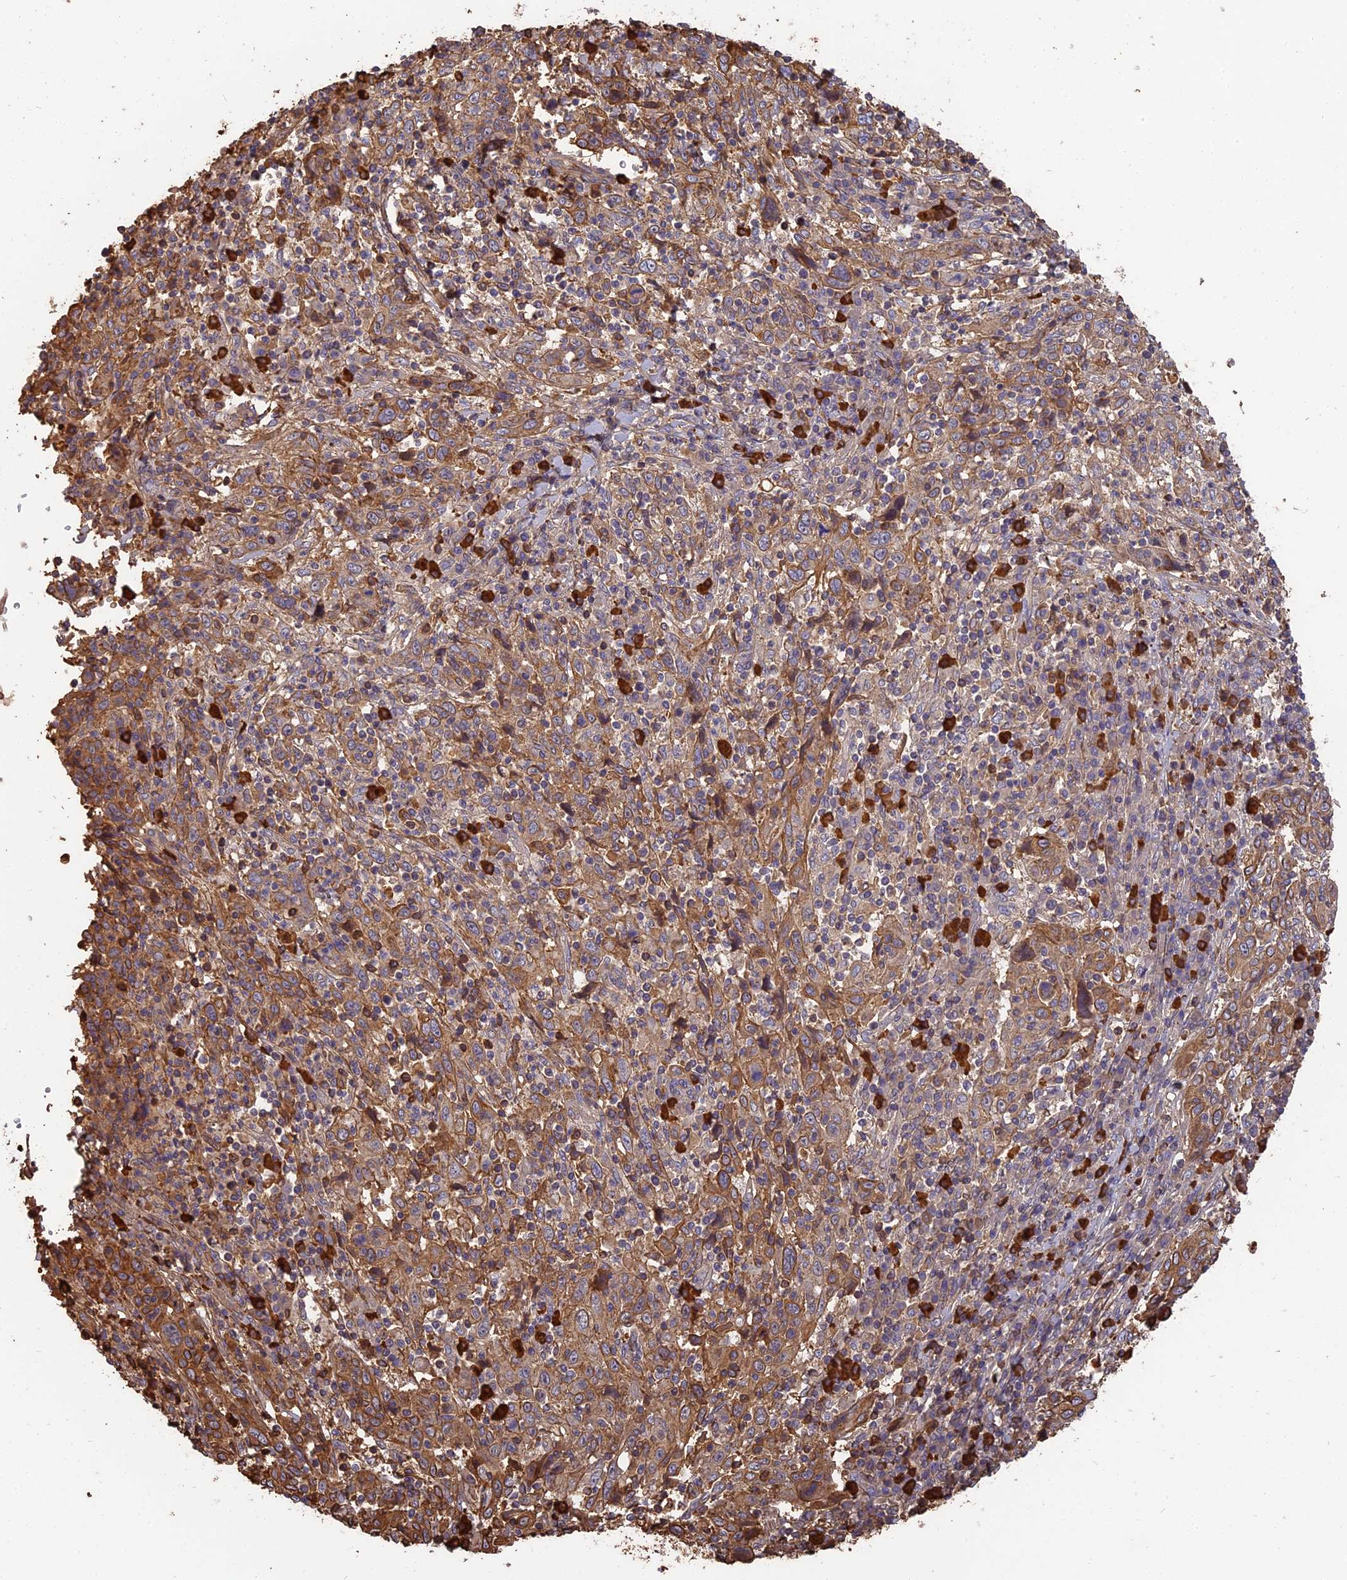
{"staining": {"intensity": "moderate", "quantity": ">75%", "location": "cytoplasmic/membranous"}, "tissue": "cervical cancer", "cell_type": "Tumor cells", "image_type": "cancer", "snomed": [{"axis": "morphology", "description": "Squamous cell carcinoma, NOS"}, {"axis": "topography", "description": "Cervix"}], "caption": "Immunohistochemistry (IHC) (DAB) staining of cervical cancer (squamous cell carcinoma) exhibits moderate cytoplasmic/membranous protein staining in about >75% of tumor cells.", "gene": "ERMAP", "patient": {"sex": "female", "age": 46}}